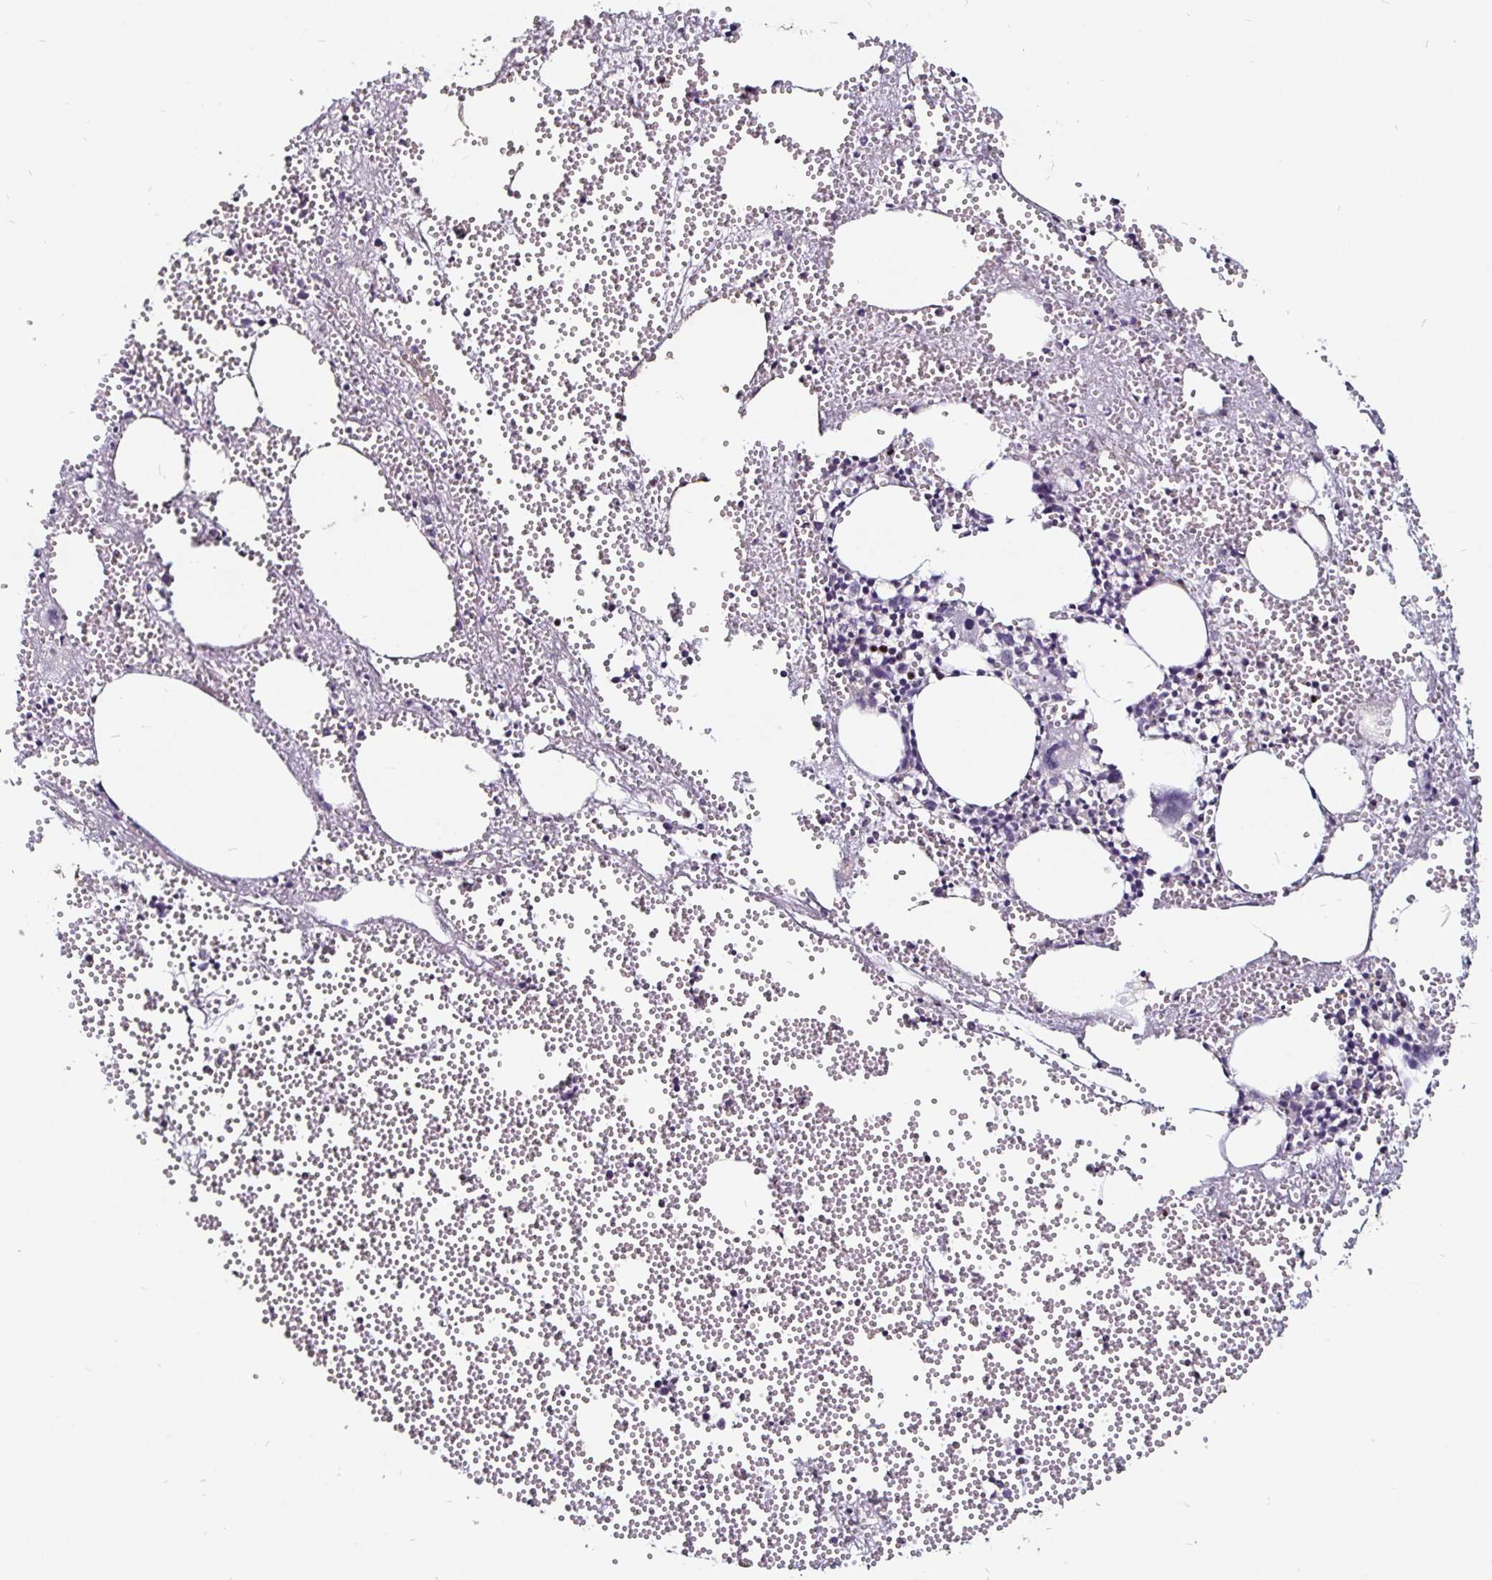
{"staining": {"intensity": "negative", "quantity": "none", "location": "none"}, "tissue": "bone marrow", "cell_type": "Hematopoietic cells", "image_type": "normal", "snomed": [{"axis": "morphology", "description": "Normal tissue, NOS"}, {"axis": "topography", "description": "Bone marrow"}], "caption": "Immunohistochemical staining of benign human bone marrow demonstrates no significant expression in hematopoietic cells. (DAB IHC with hematoxylin counter stain).", "gene": "FAIM2", "patient": {"sex": "female", "age": 80}}